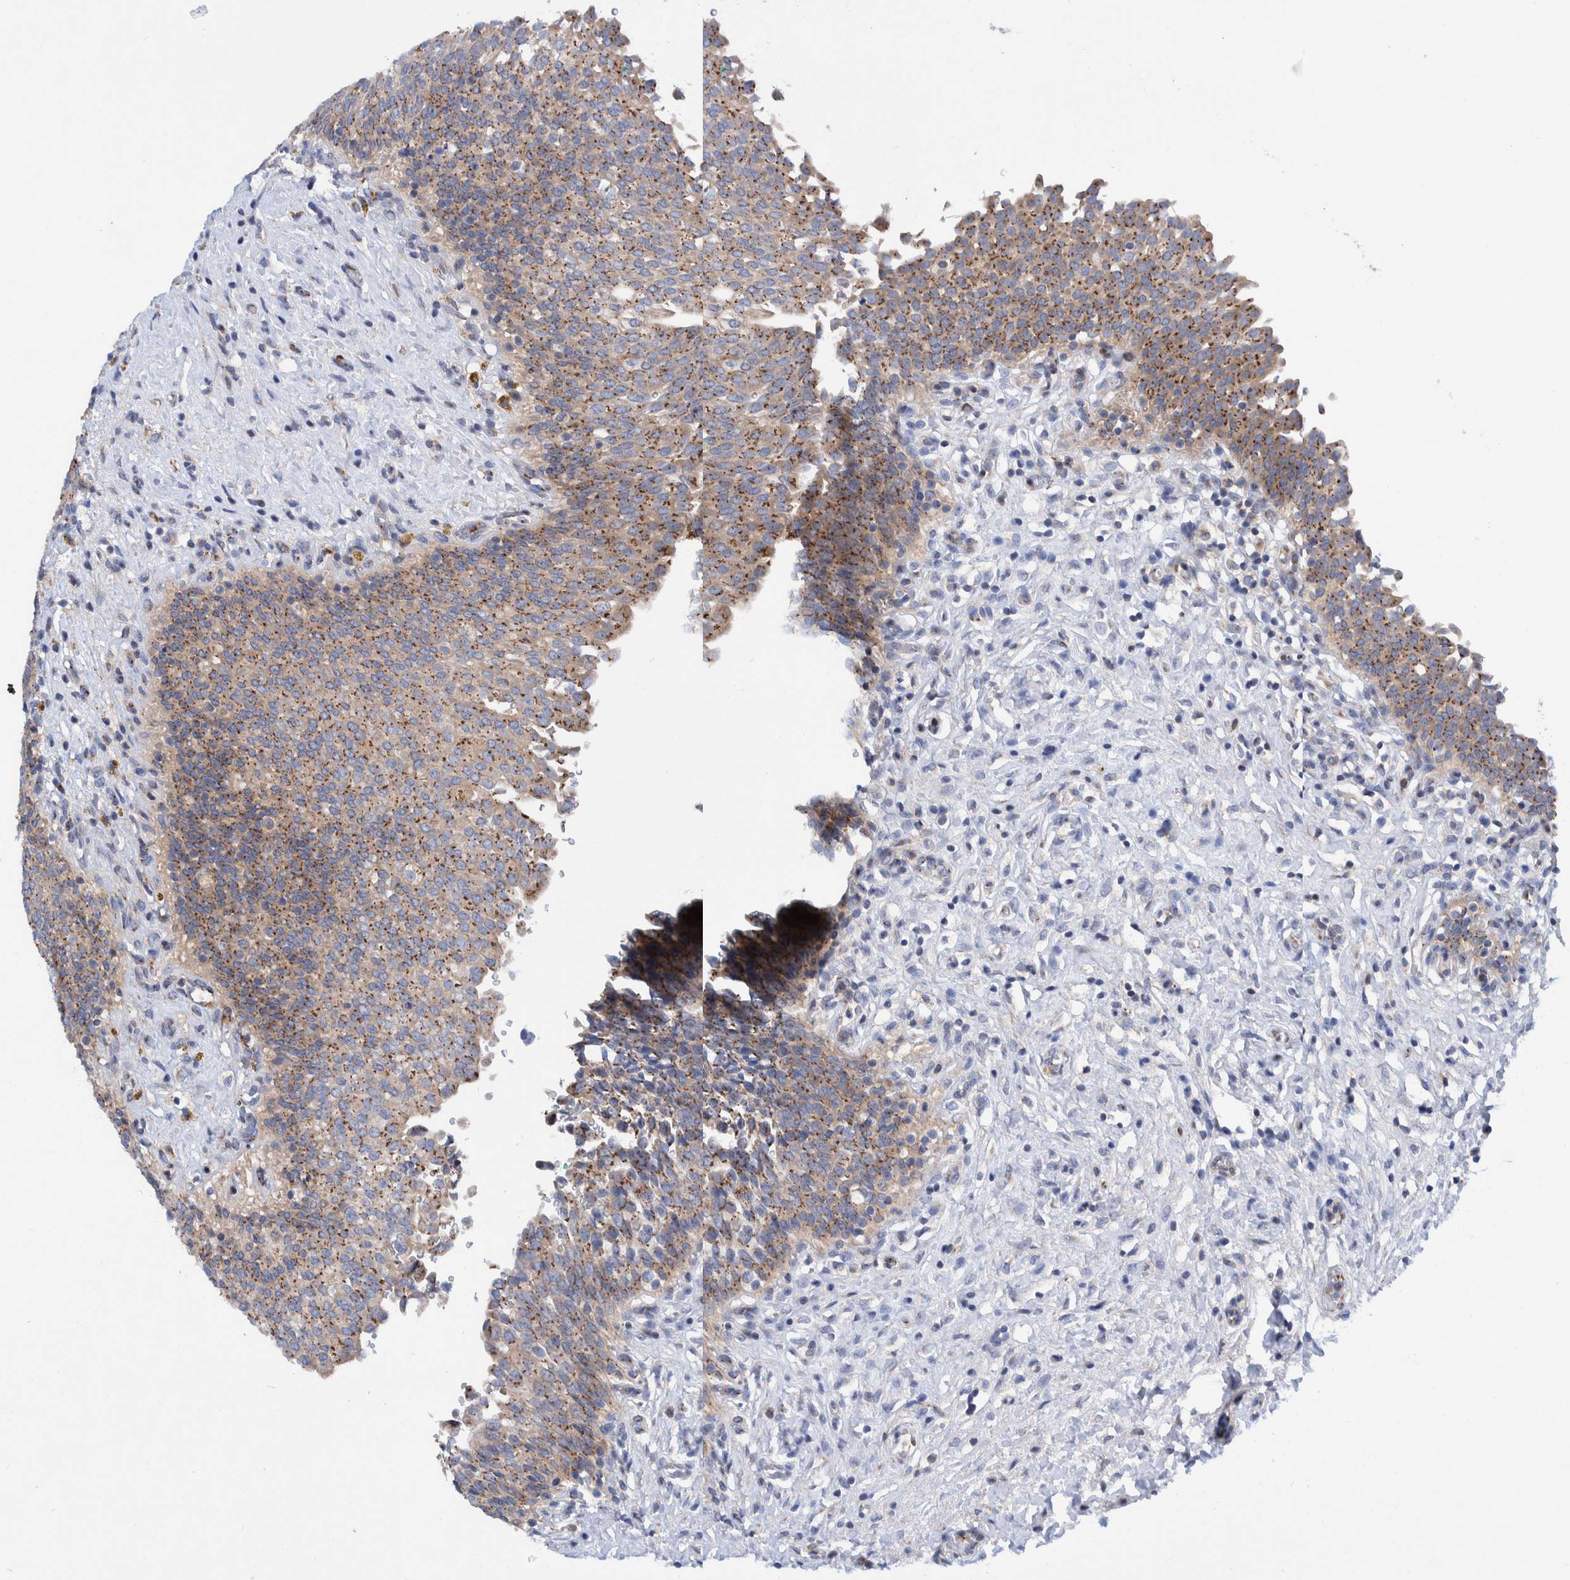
{"staining": {"intensity": "moderate", "quantity": ">75%", "location": "cytoplasmic/membranous"}, "tissue": "urinary bladder", "cell_type": "Urothelial cells", "image_type": "normal", "snomed": [{"axis": "morphology", "description": "Urothelial carcinoma, High grade"}, {"axis": "topography", "description": "Urinary bladder"}], "caption": "Normal urinary bladder was stained to show a protein in brown. There is medium levels of moderate cytoplasmic/membranous expression in about >75% of urothelial cells.", "gene": "TRIM58", "patient": {"sex": "male", "age": 46}}